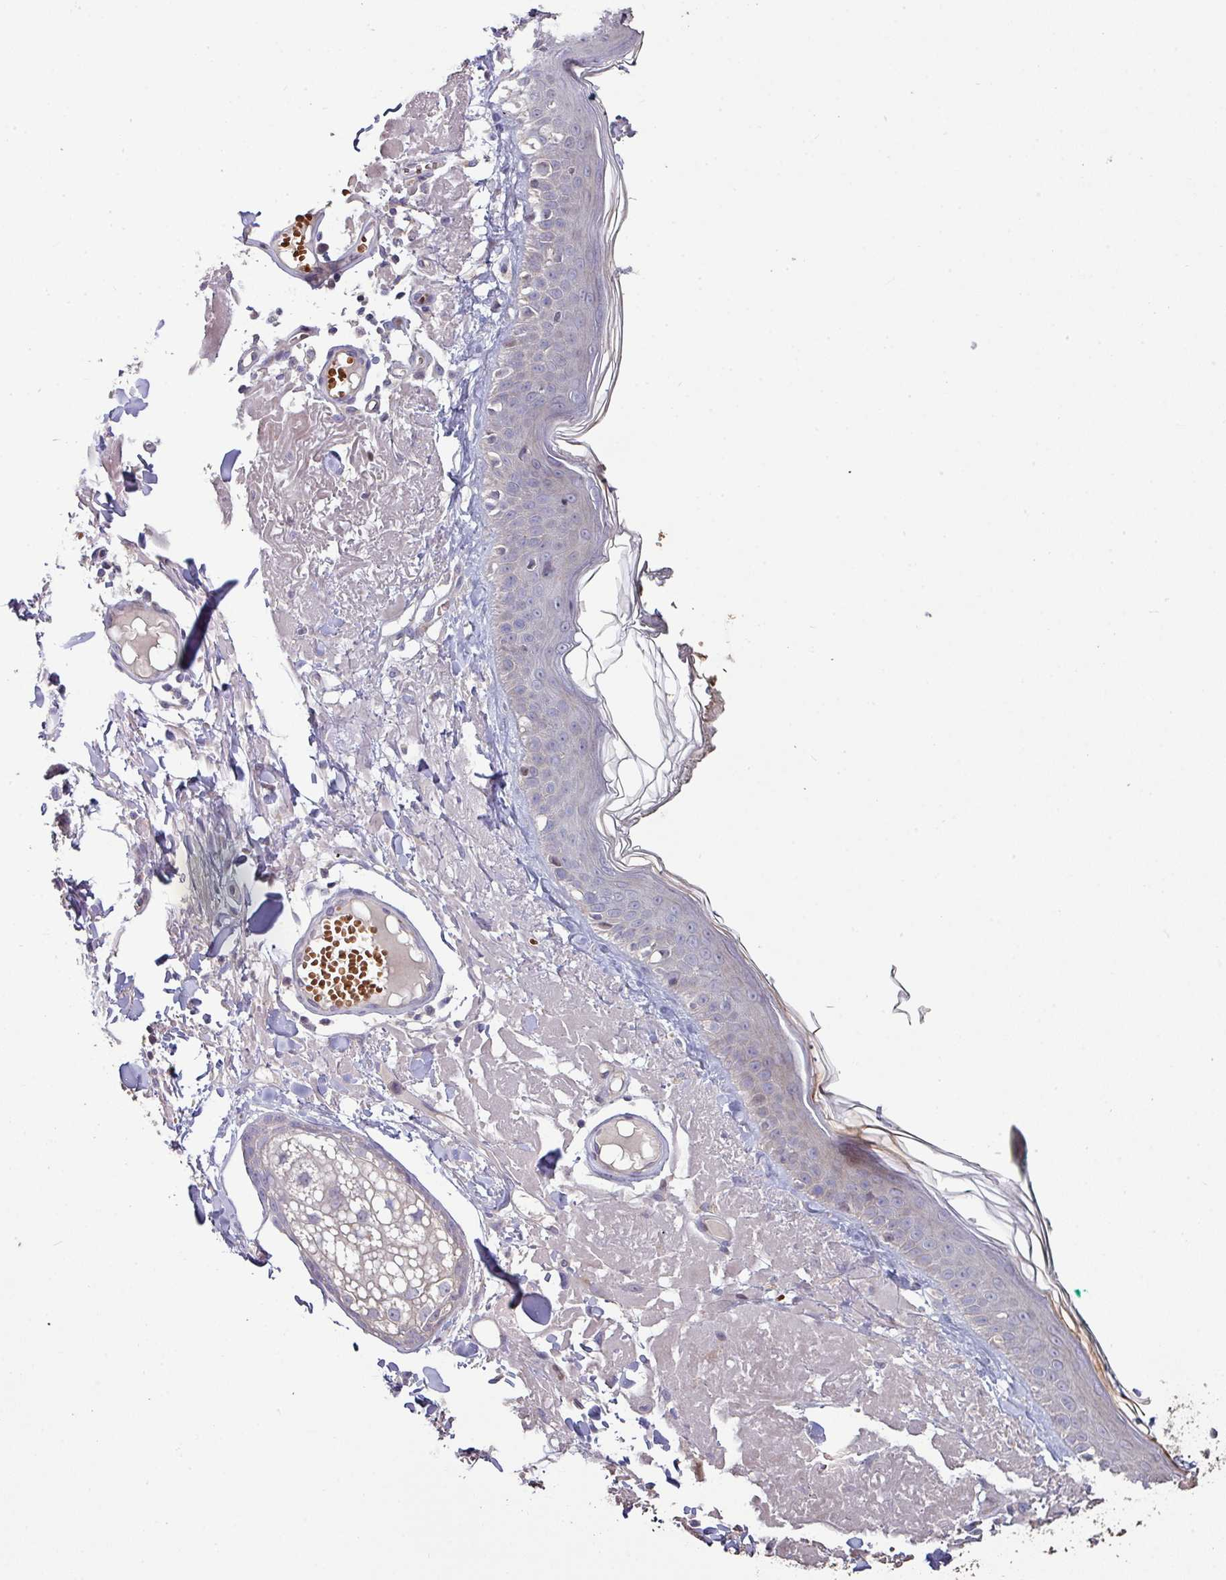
{"staining": {"intensity": "negative", "quantity": "none", "location": "none"}, "tissue": "skin", "cell_type": "Fibroblasts", "image_type": "normal", "snomed": [{"axis": "morphology", "description": "Normal tissue, NOS"}, {"axis": "morphology", "description": "Malignant melanoma, NOS"}, {"axis": "topography", "description": "Skin"}], "caption": "Immunohistochemical staining of unremarkable skin reveals no significant positivity in fibroblasts. Nuclei are stained in blue.", "gene": "RPL23A", "patient": {"sex": "male", "age": 80}}